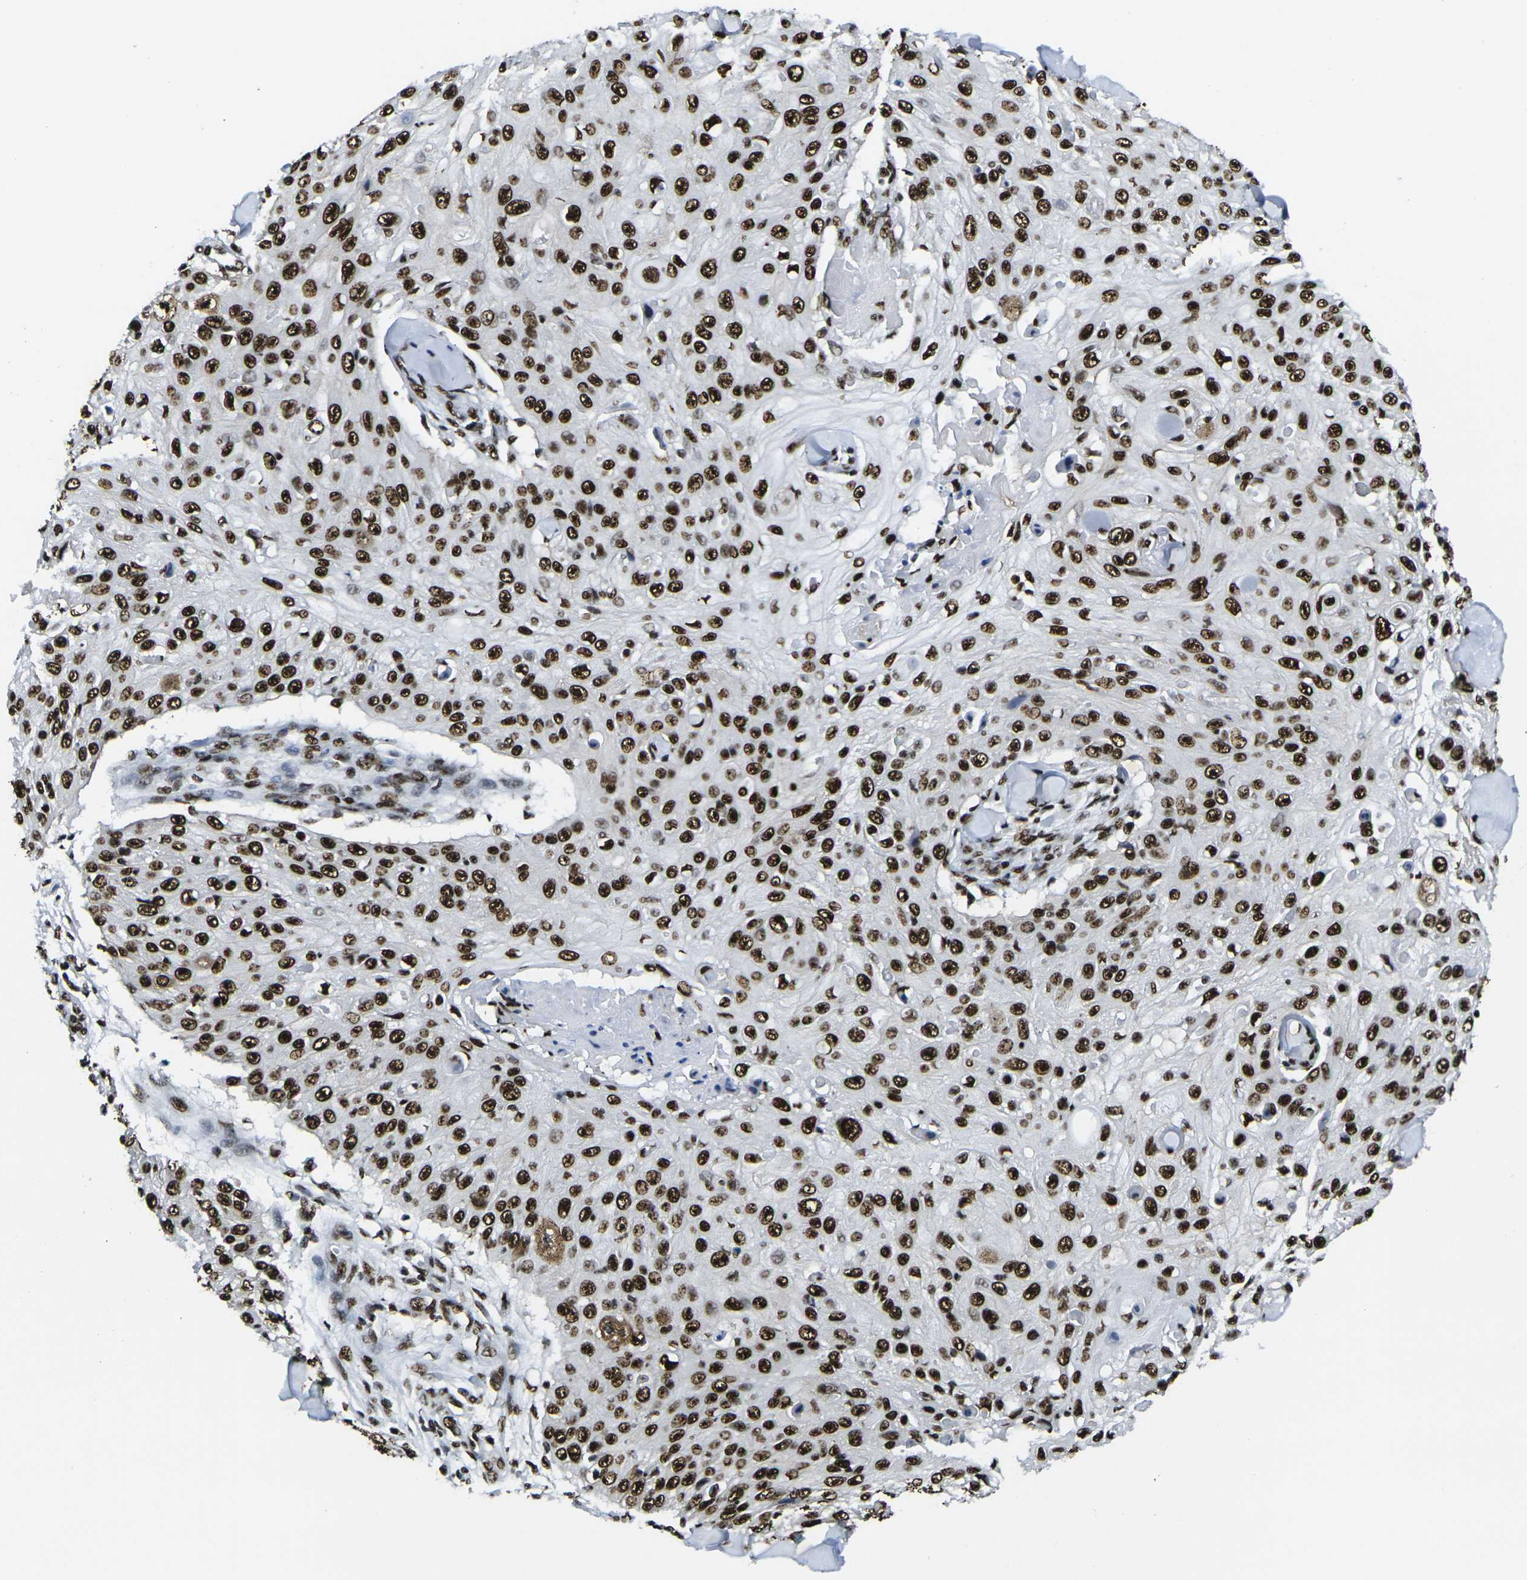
{"staining": {"intensity": "strong", "quantity": ">75%", "location": "nuclear"}, "tissue": "skin cancer", "cell_type": "Tumor cells", "image_type": "cancer", "snomed": [{"axis": "morphology", "description": "Squamous cell carcinoma, NOS"}, {"axis": "topography", "description": "Skin"}], "caption": "IHC of human skin squamous cell carcinoma shows high levels of strong nuclear positivity in approximately >75% of tumor cells.", "gene": "SMARCC1", "patient": {"sex": "male", "age": 86}}